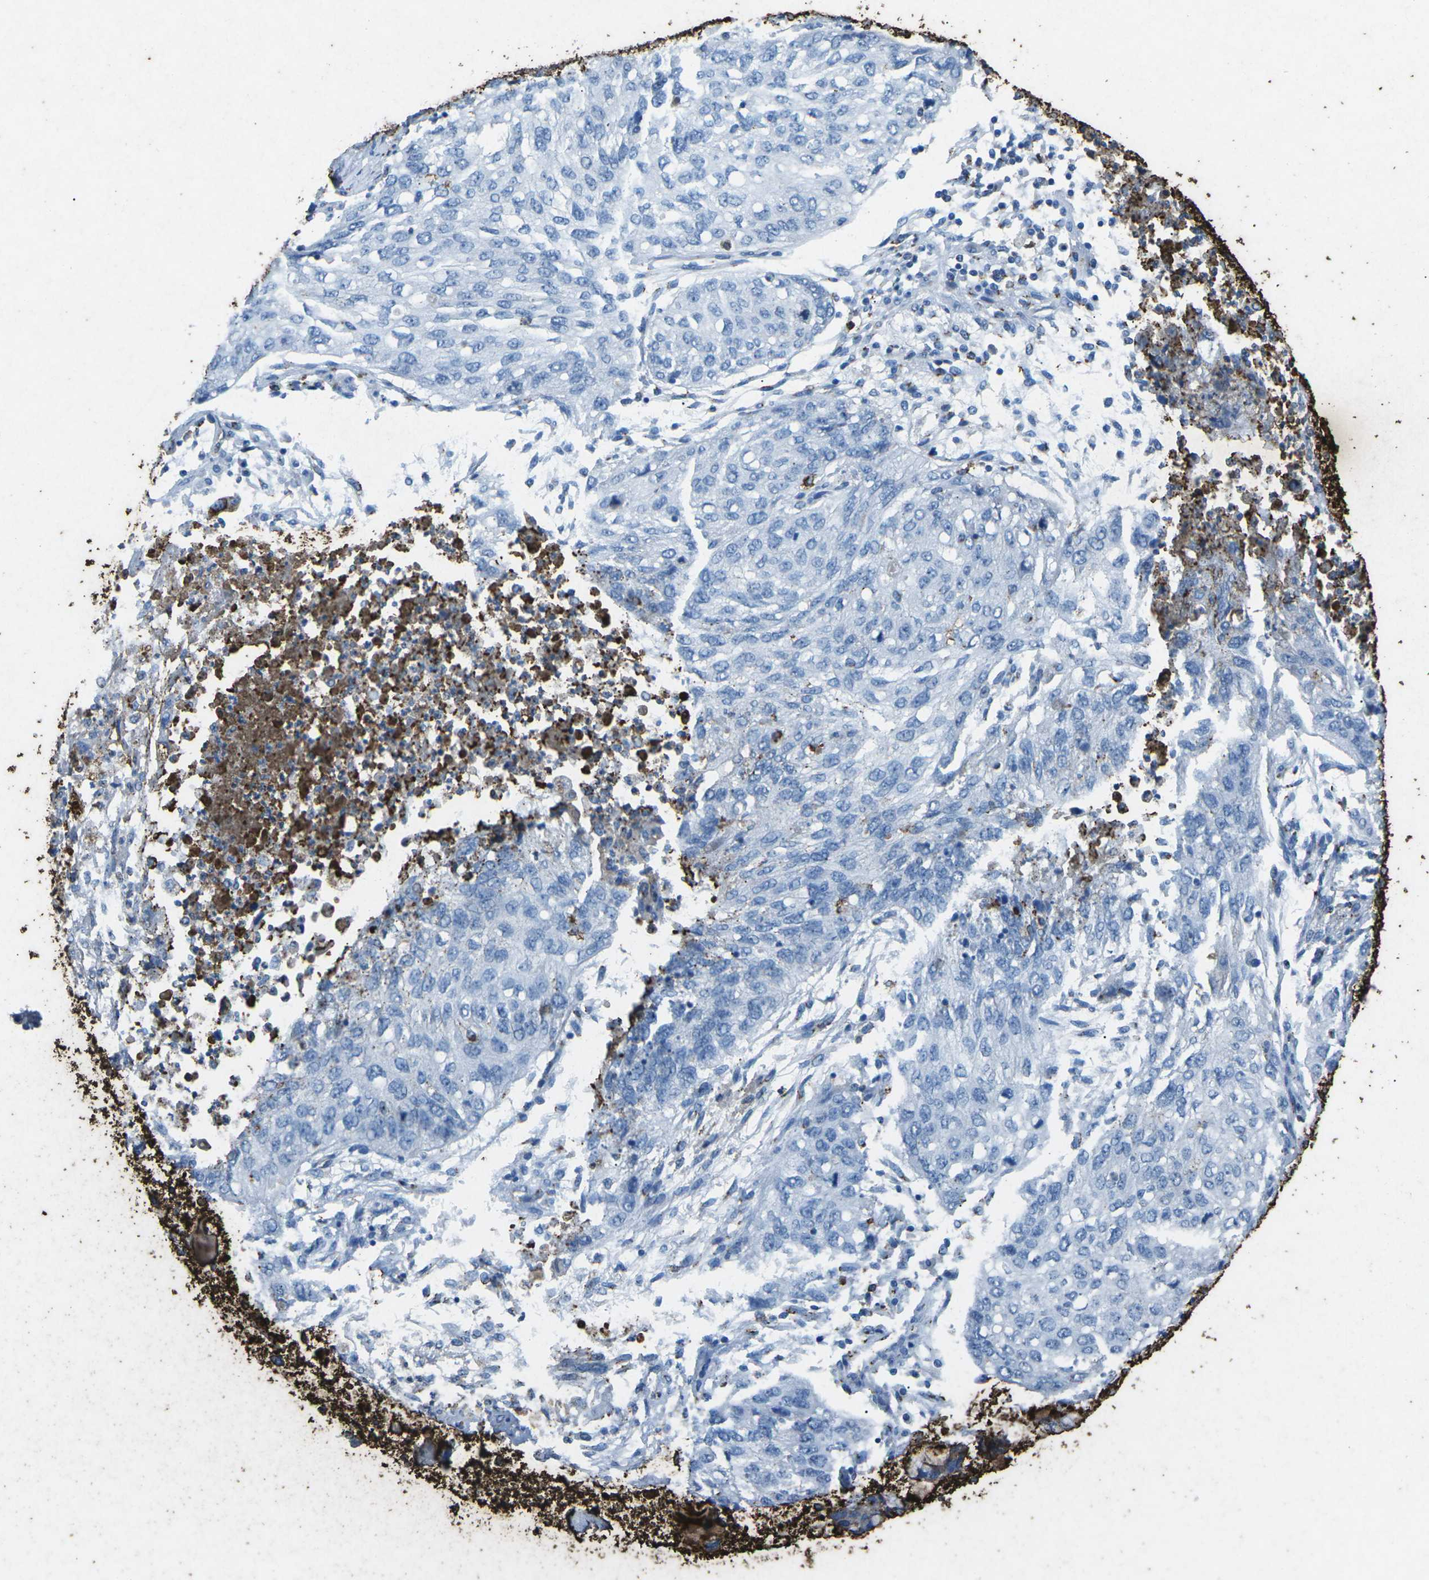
{"staining": {"intensity": "negative", "quantity": "none", "location": "none"}, "tissue": "lung cancer", "cell_type": "Tumor cells", "image_type": "cancer", "snomed": [{"axis": "morphology", "description": "Squamous cell carcinoma, NOS"}, {"axis": "topography", "description": "Lung"}], "caption": "Lung squamous cell carcinoma was stained to show a protein in brown. There is no significant expression in tumor cells.", "gene": "CTAGE1", "patient": {"sex": "female", "age": 63}}